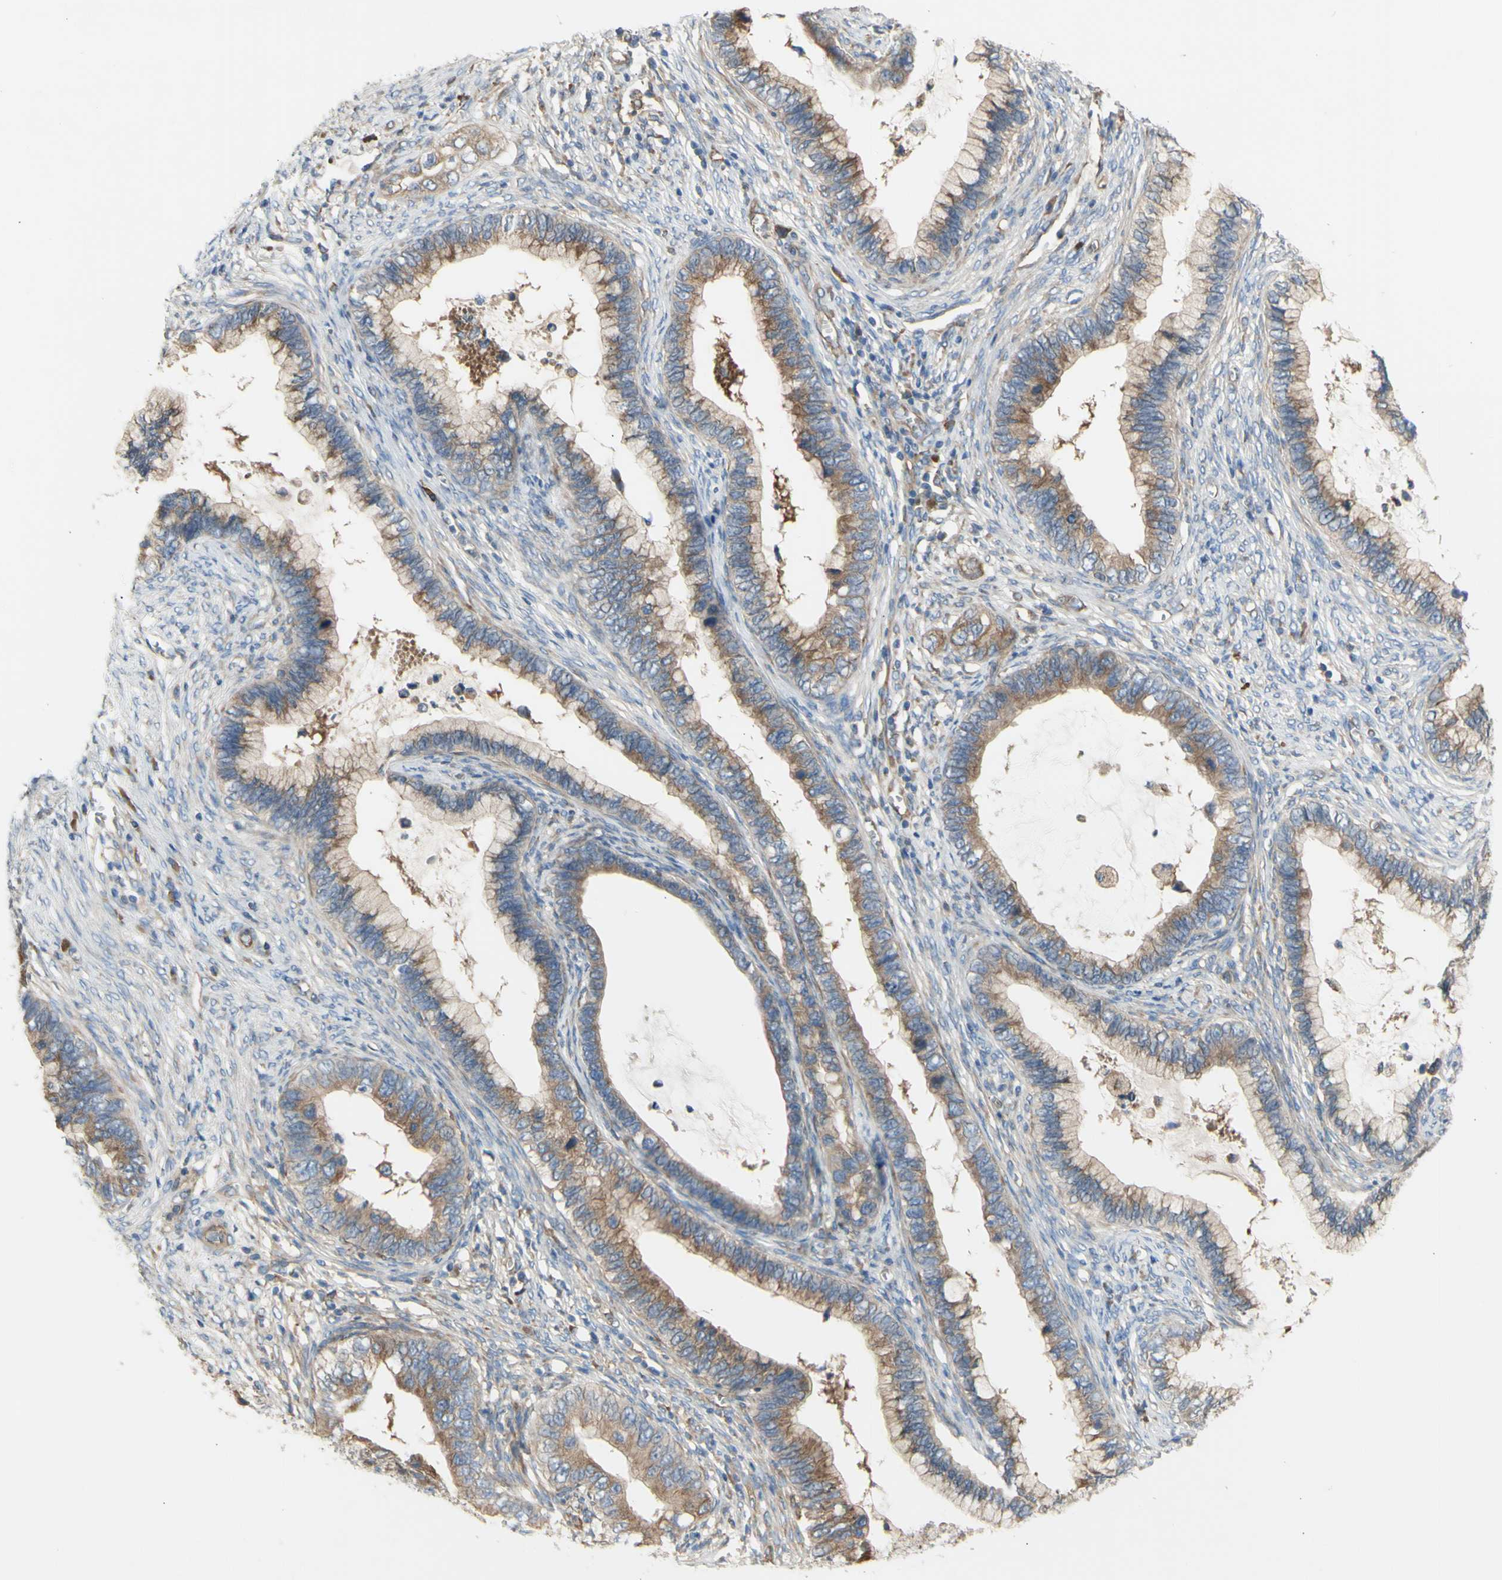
{"staining": {"intensity": "moderate", "quantity": ">75%", "location": "cytoplasmic/membranous"}, "tissue": "cervical cancer", "cell_type": "Tumor cells", "image_type": "cancer", "snomed": [{"axis": "morphology", "description": "Adenocarcinoma, NOS"}, {"axis": "topography", "description": "Cervix"}], "caption": "Immunohistochemistry micrograph of neoplastic tissue: cervical cancer stained using immunohistochemistry (IHC) reveals medium levels of moderate protein expression localized specifically in the cytoplasmic/membranous of tumor cells, appearing as a cytoplasmic/membranous brown color.", "gene": "KLC1", "patient": {"sex": "female", "age": 44}}